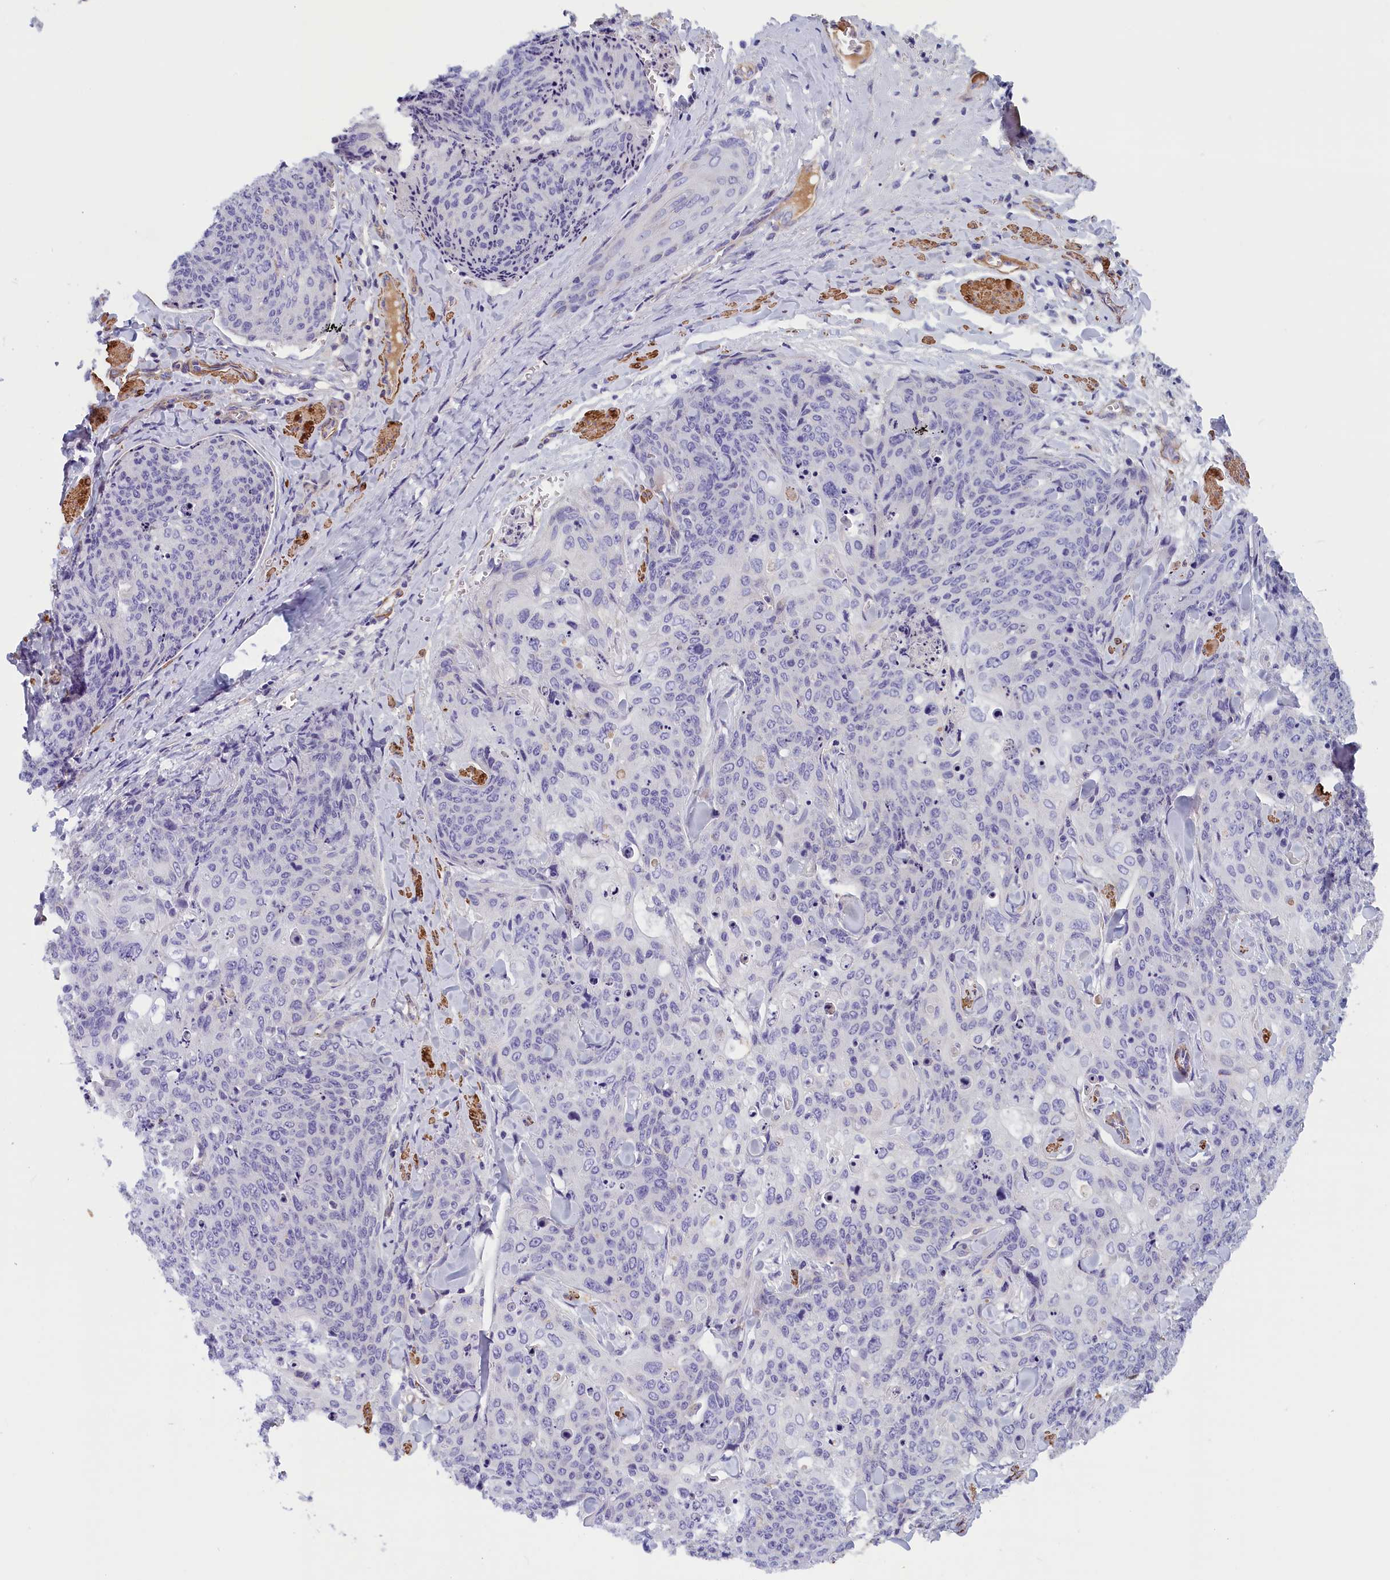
{"staining": {"intensity": "negative", "quantity": "none", "location": "none"}, "tissue": "skin cancer", "cell_type": "Tumor cells", "image_type": "cancer", "snomed": [{"axis": "morphology", "description": "Squamous cell carcinoma, NOS"}, {"axis": "topography", "description": "Skin"}, {"axis": "topography", "description": "Vulva"}], "caption": "High magnification brightfield microscopy of skin cancer stained with DAB (brown) and counterstained with hematoxylin (blue): tumor cells show no significant staining.", "gene": "BCL2L13", "patient": {"sex": "female", "age": 85}}